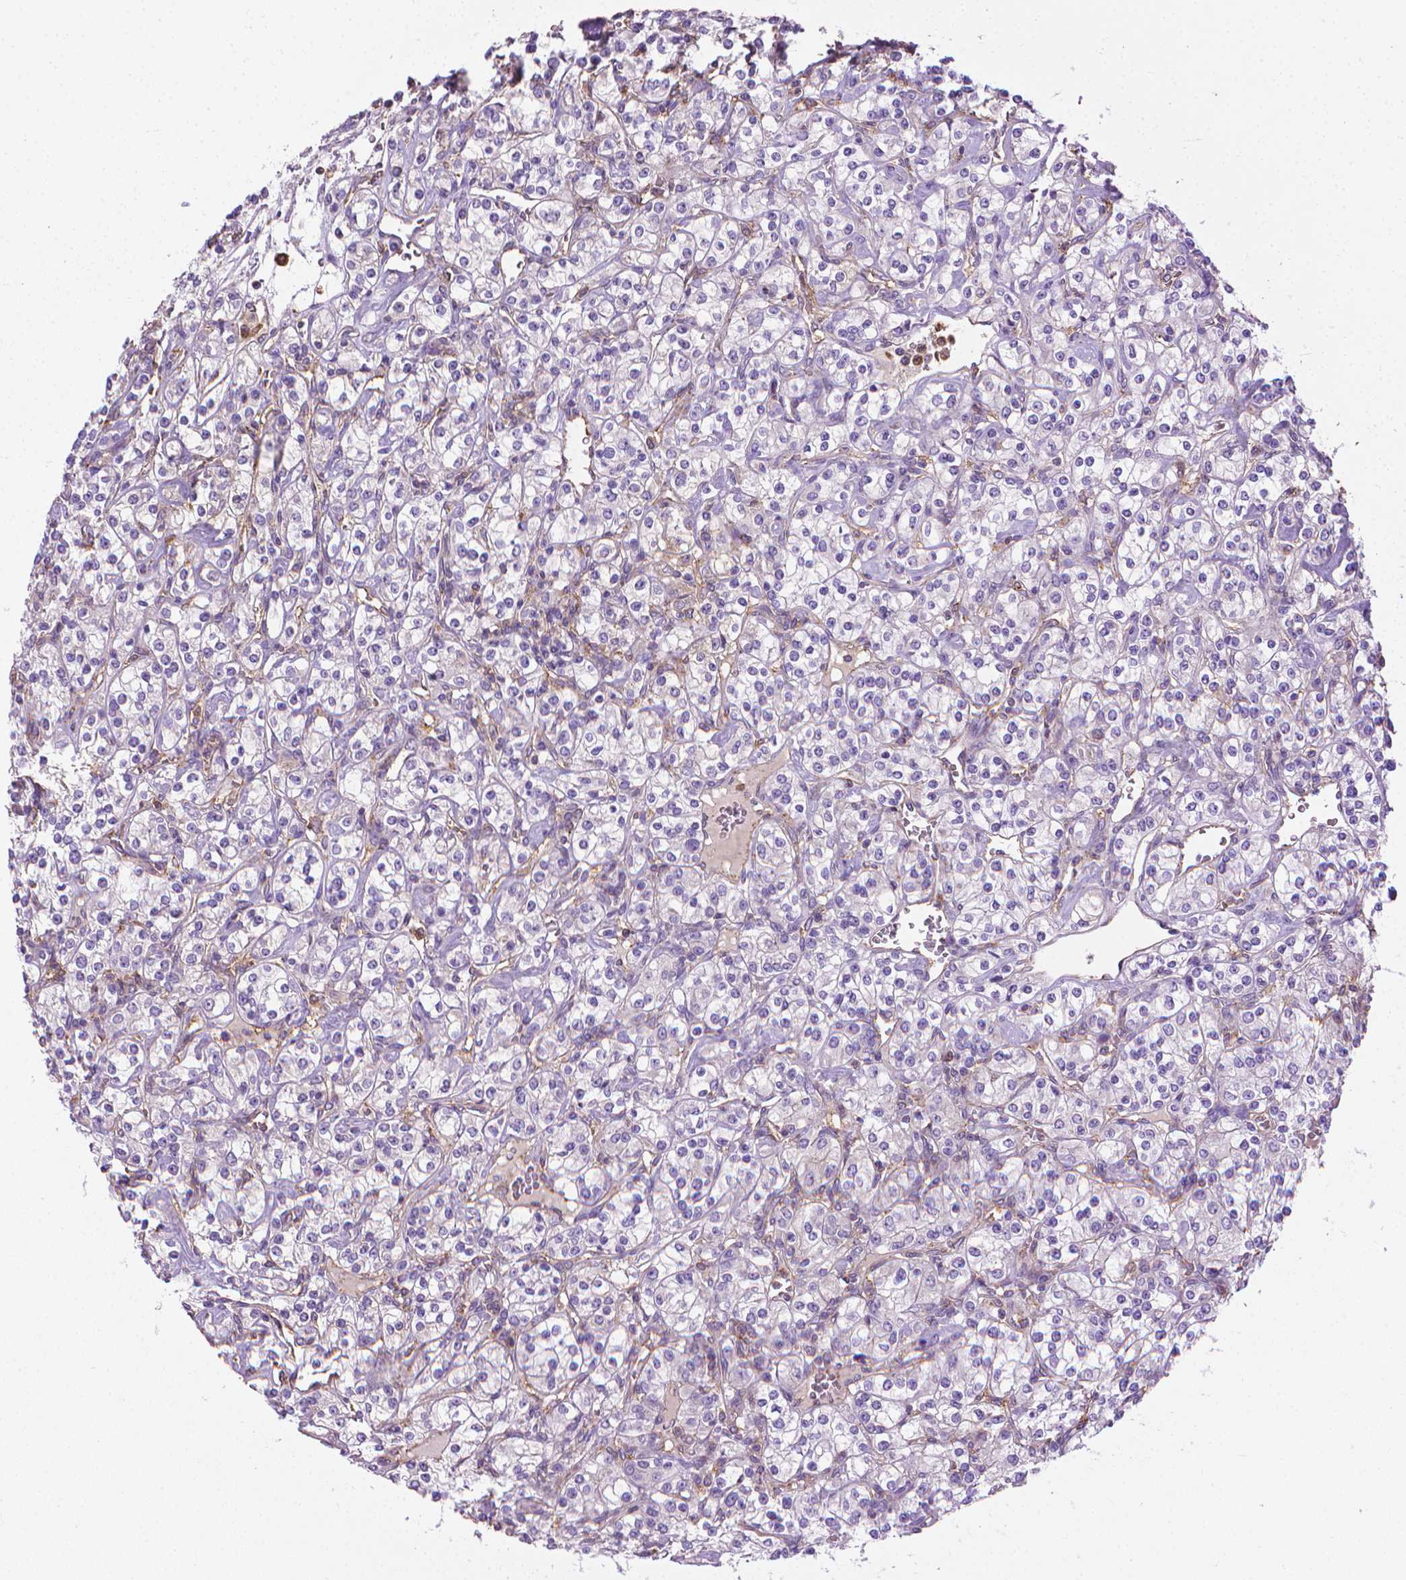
{"staining": {"intensity": "negative", "quantity": "none", "location": "none"}, "tissue": "renal cancer", "cell_type": "Tumor cells", "image_type": "cancer", "snomed": [{"axis": "morphology", "description": "Adenocarcinoma, NOS"}, {"axis": "topography", "description": "Kidney"}], "caption": "There is no significant expression in tumor cells of adenocarcinoma (renal).", "gene": "SLC51B", "patient": {"sex": "male", "age": 77}}